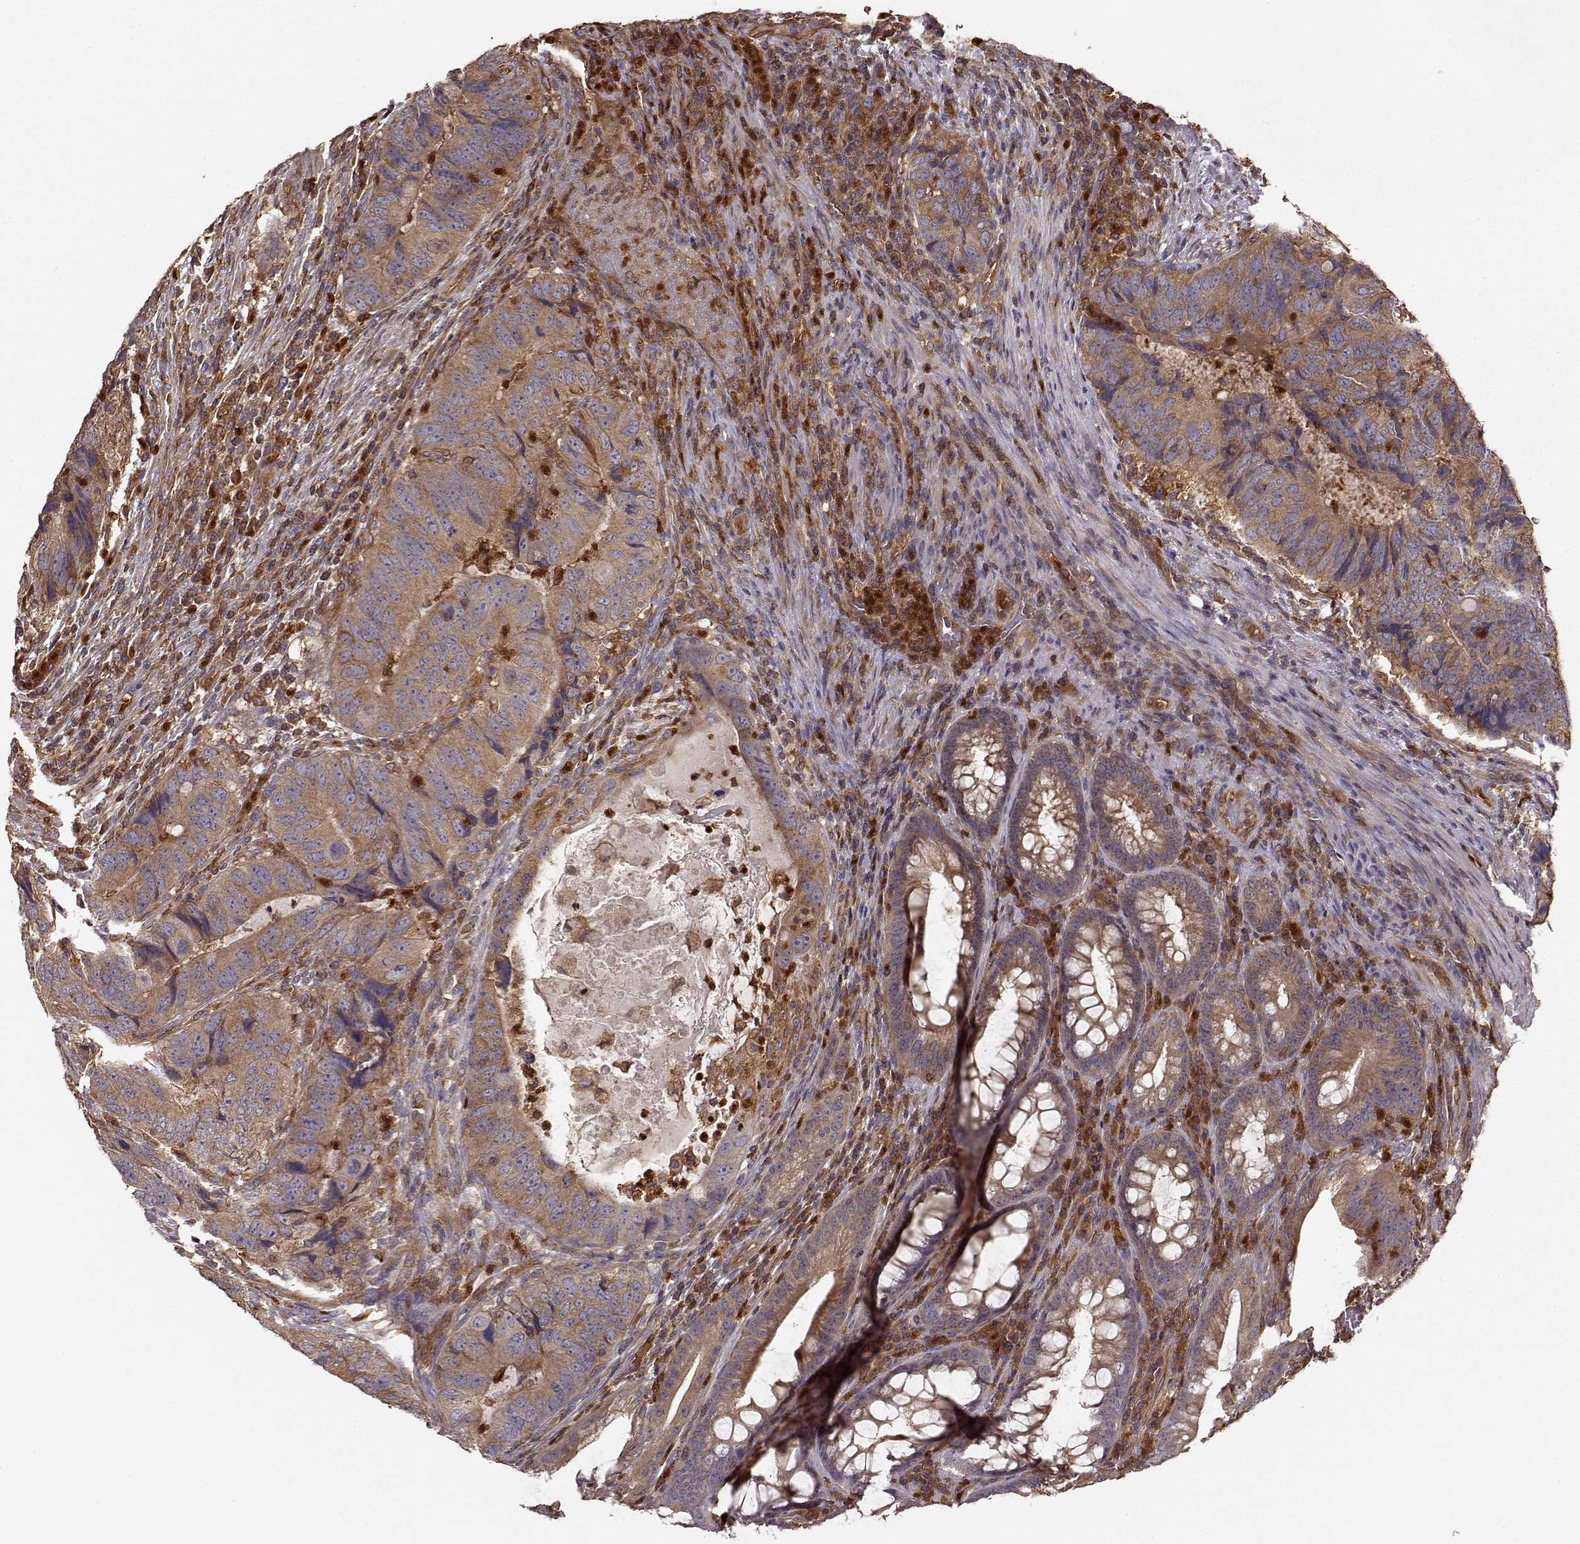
{"staining": {"intensity": "weak", "quantity": ">75%", "location": "cytoplasmic/membranous"}, "tissue": "colorectal cancer", "cell_type": "Tumor cells", "image_type": "cancer", "snomed": [{"axis": "morphology", "description": "Adenocarcinoma, NOS"}, {"axis": "topography", "description": "Colon"}], "caption": "Protein expression analysis of human colorectal cancer (adenocarcinoma) reveals weak cytoplasmic/membranous expression in about >75% of tumor cells.", "gene": "ARHGEF2", "patient": {"sex": "male", "age": 79}}